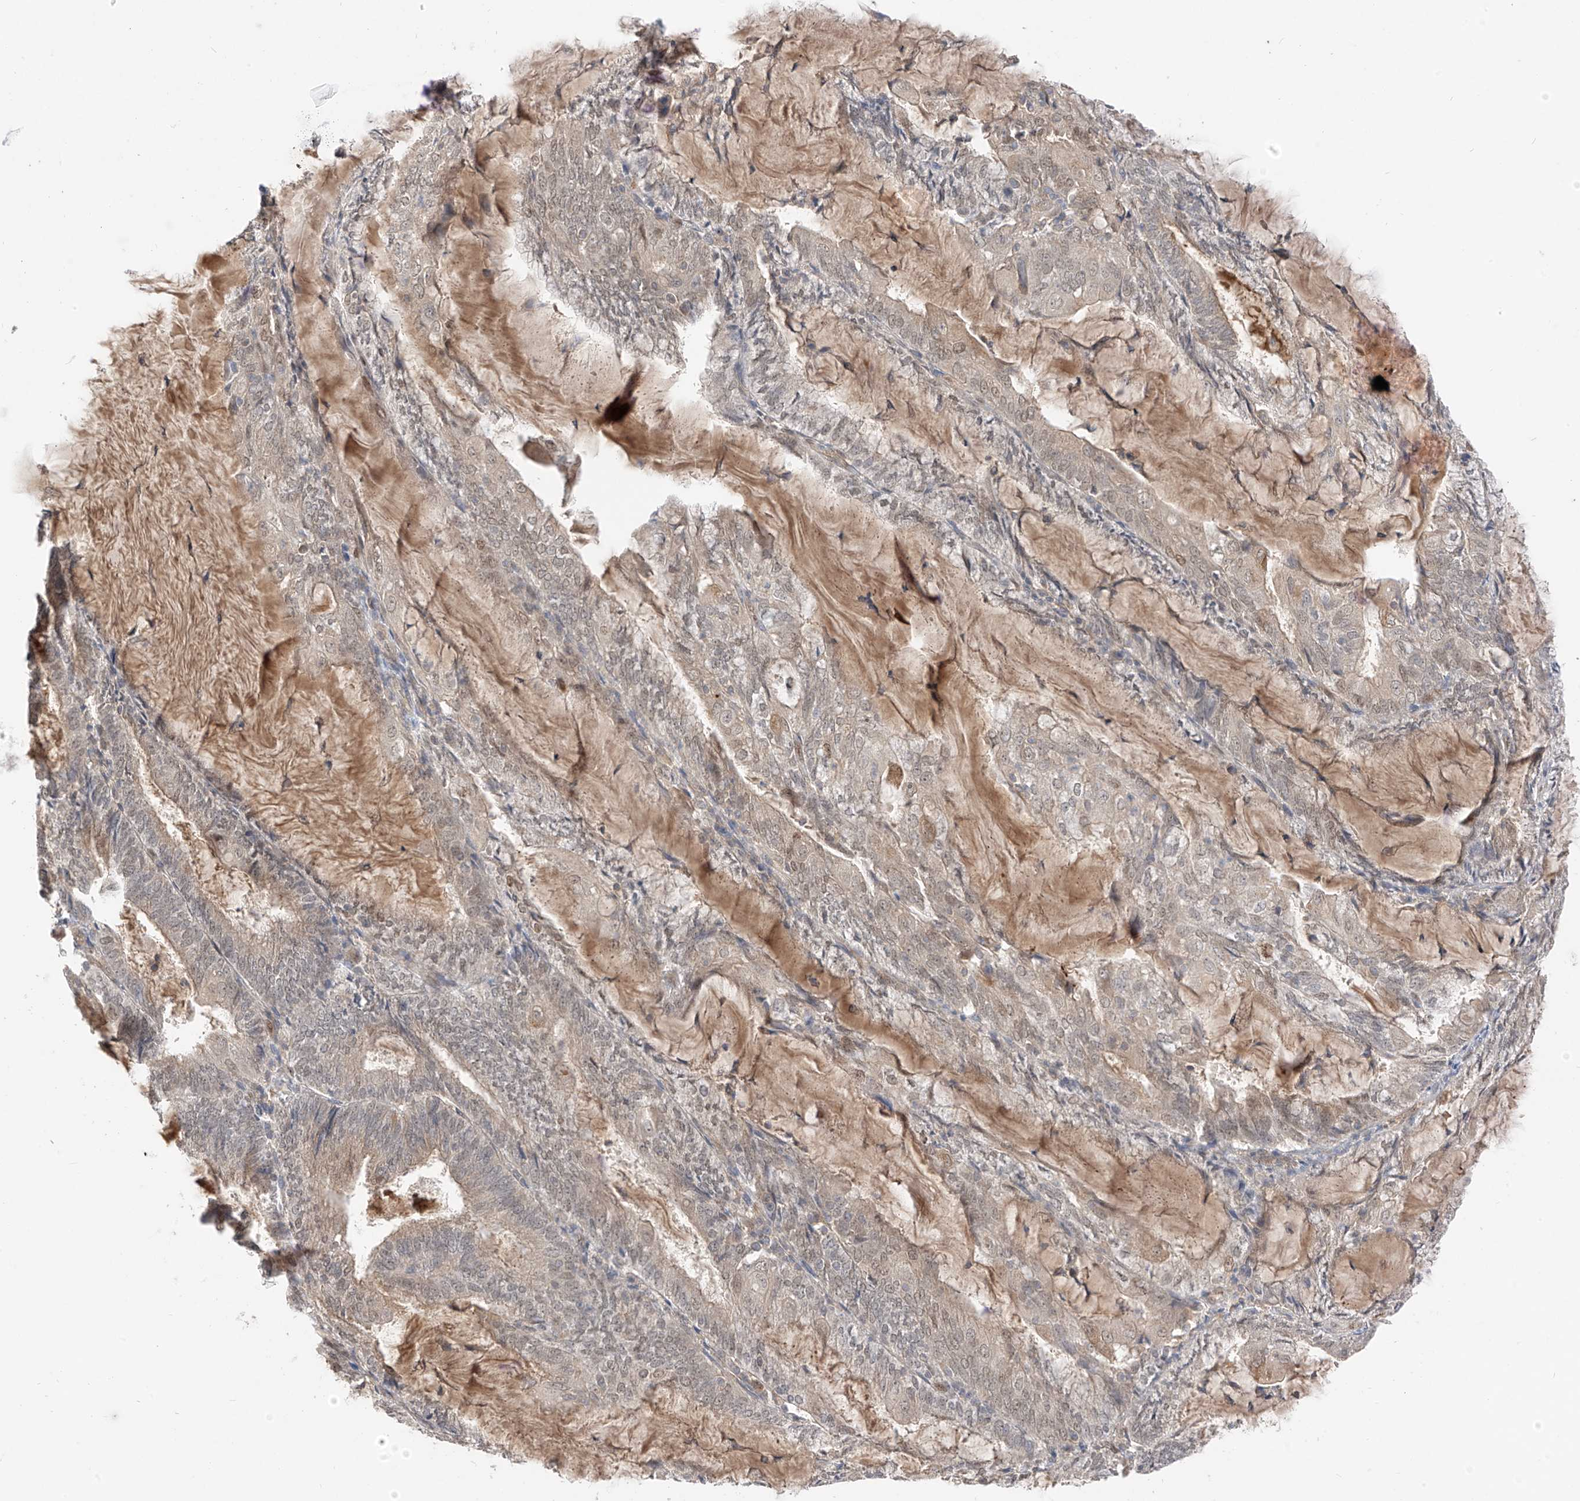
{"staining": {"intensity": "weak", "quantity": "<25%", "location": "nuclear"}, "tissue": "endometrial cancer", "cell_type": "Tumor cells", "image_type": "cancer", "snomed": [{"axis": "morphology", "description": "Adenocarcinoma, NOS"}, {"axis": "topography", "description": "Endometrium"}], "caption": "Endometrial cancer was stained to show a protein in brown. There is no significant expression in tumor cells. The staining was performed using DAB to visualize the protein expression in brown, while the nuclei were stained in blue with hematoxylin (Magnification: 20x).", "gene": "MRTFA", "patient": {"sex": "female", "age": 81}}